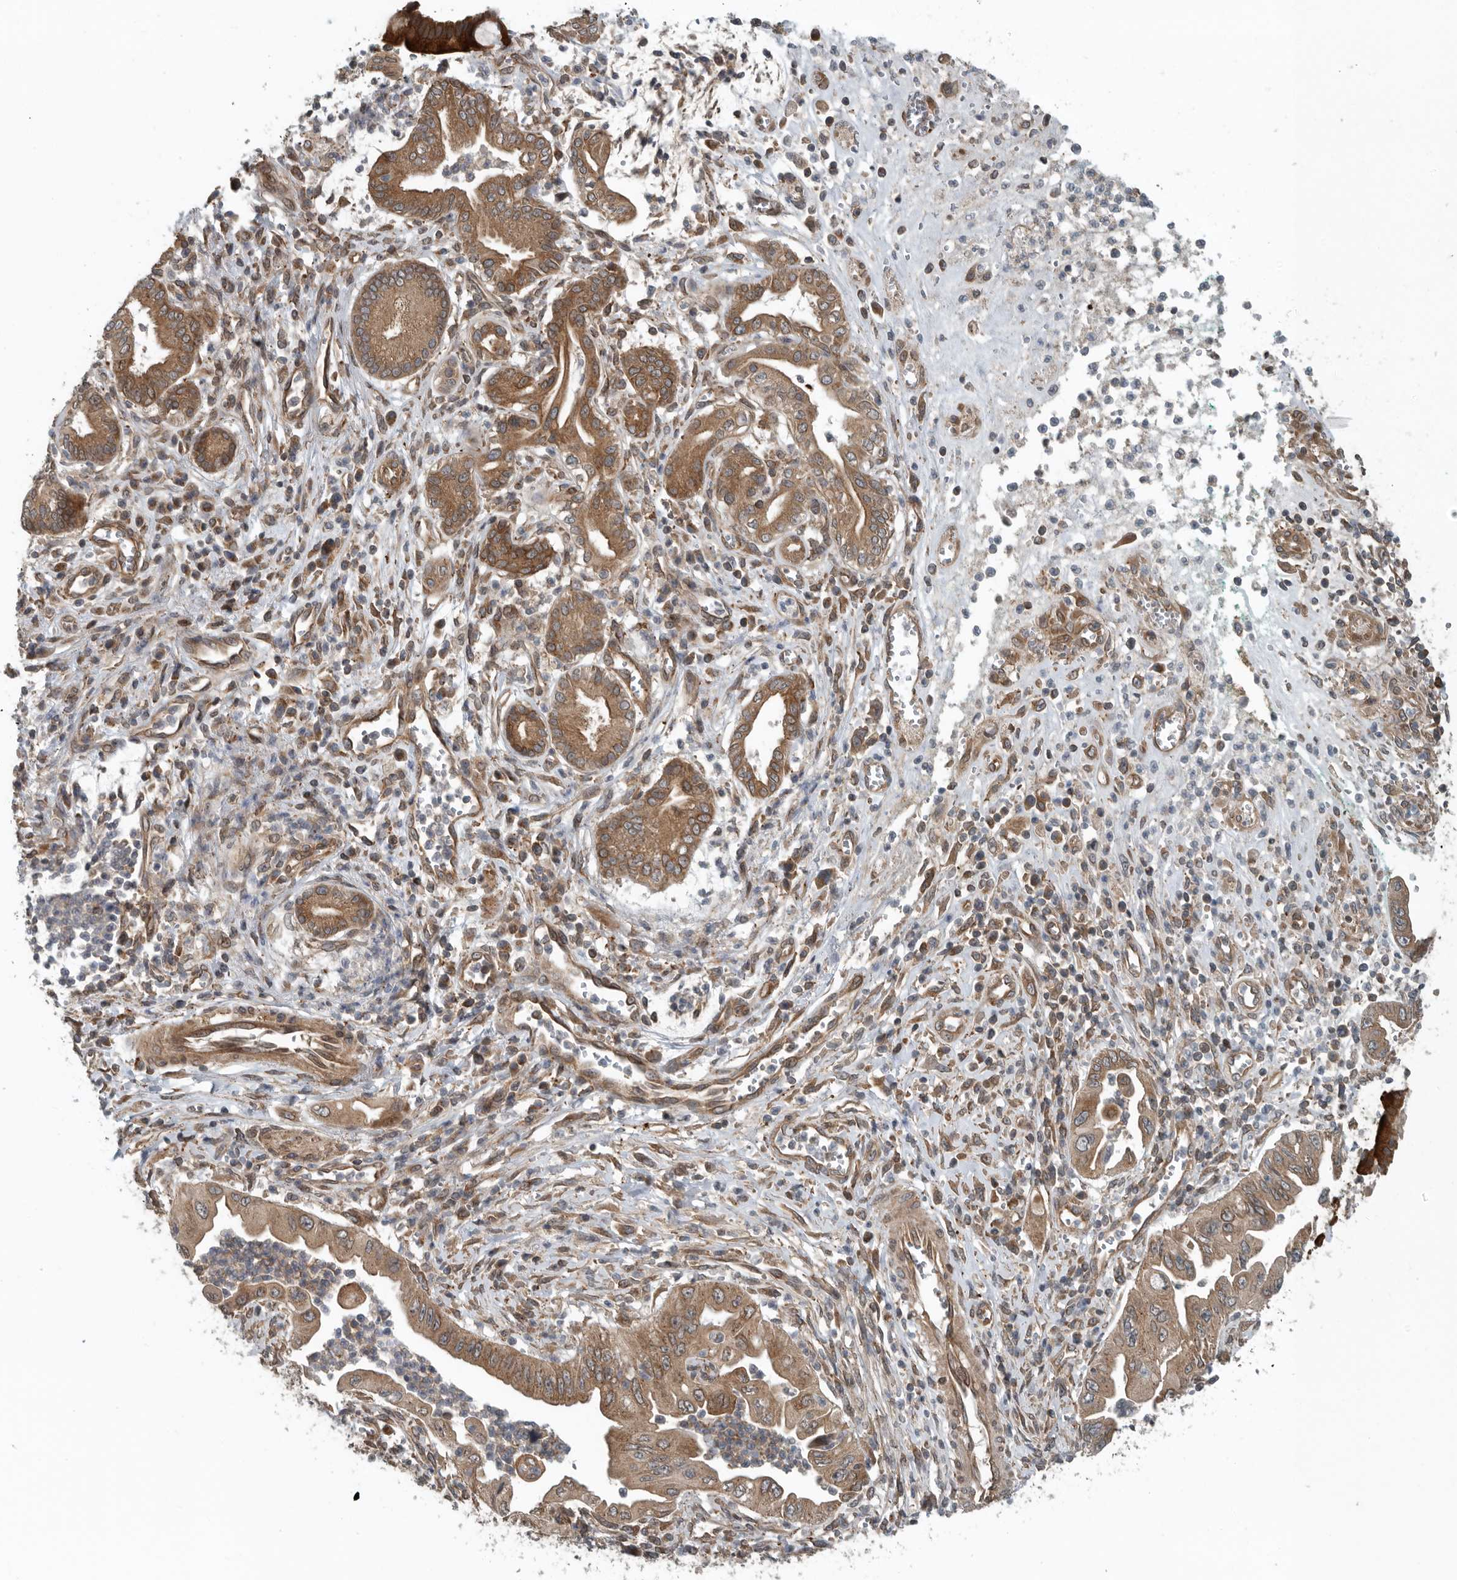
{"staining": {"intensity": "moderate", "quantity": ">75%", "location": "cytoplasmic/membranous"}, "tissue": "pancreatic cancer", "cell_type": "Tumor cells", "image_type": "cancer", "snomed": [{"axis": "morphology", "description": "Adenocarcinoma, NOS"}, {"axis": "topography", "description": "Pancreas"}], "caption": "Immunohistochemistry of human adenocarcinoma (pancreatic) demonstrates medium levels of moderate cytoplasmic/membranous expression in approximately >75% of tumor cells.", "gene": "AMFR", "patient": {"sex": "male", "age": 78}}